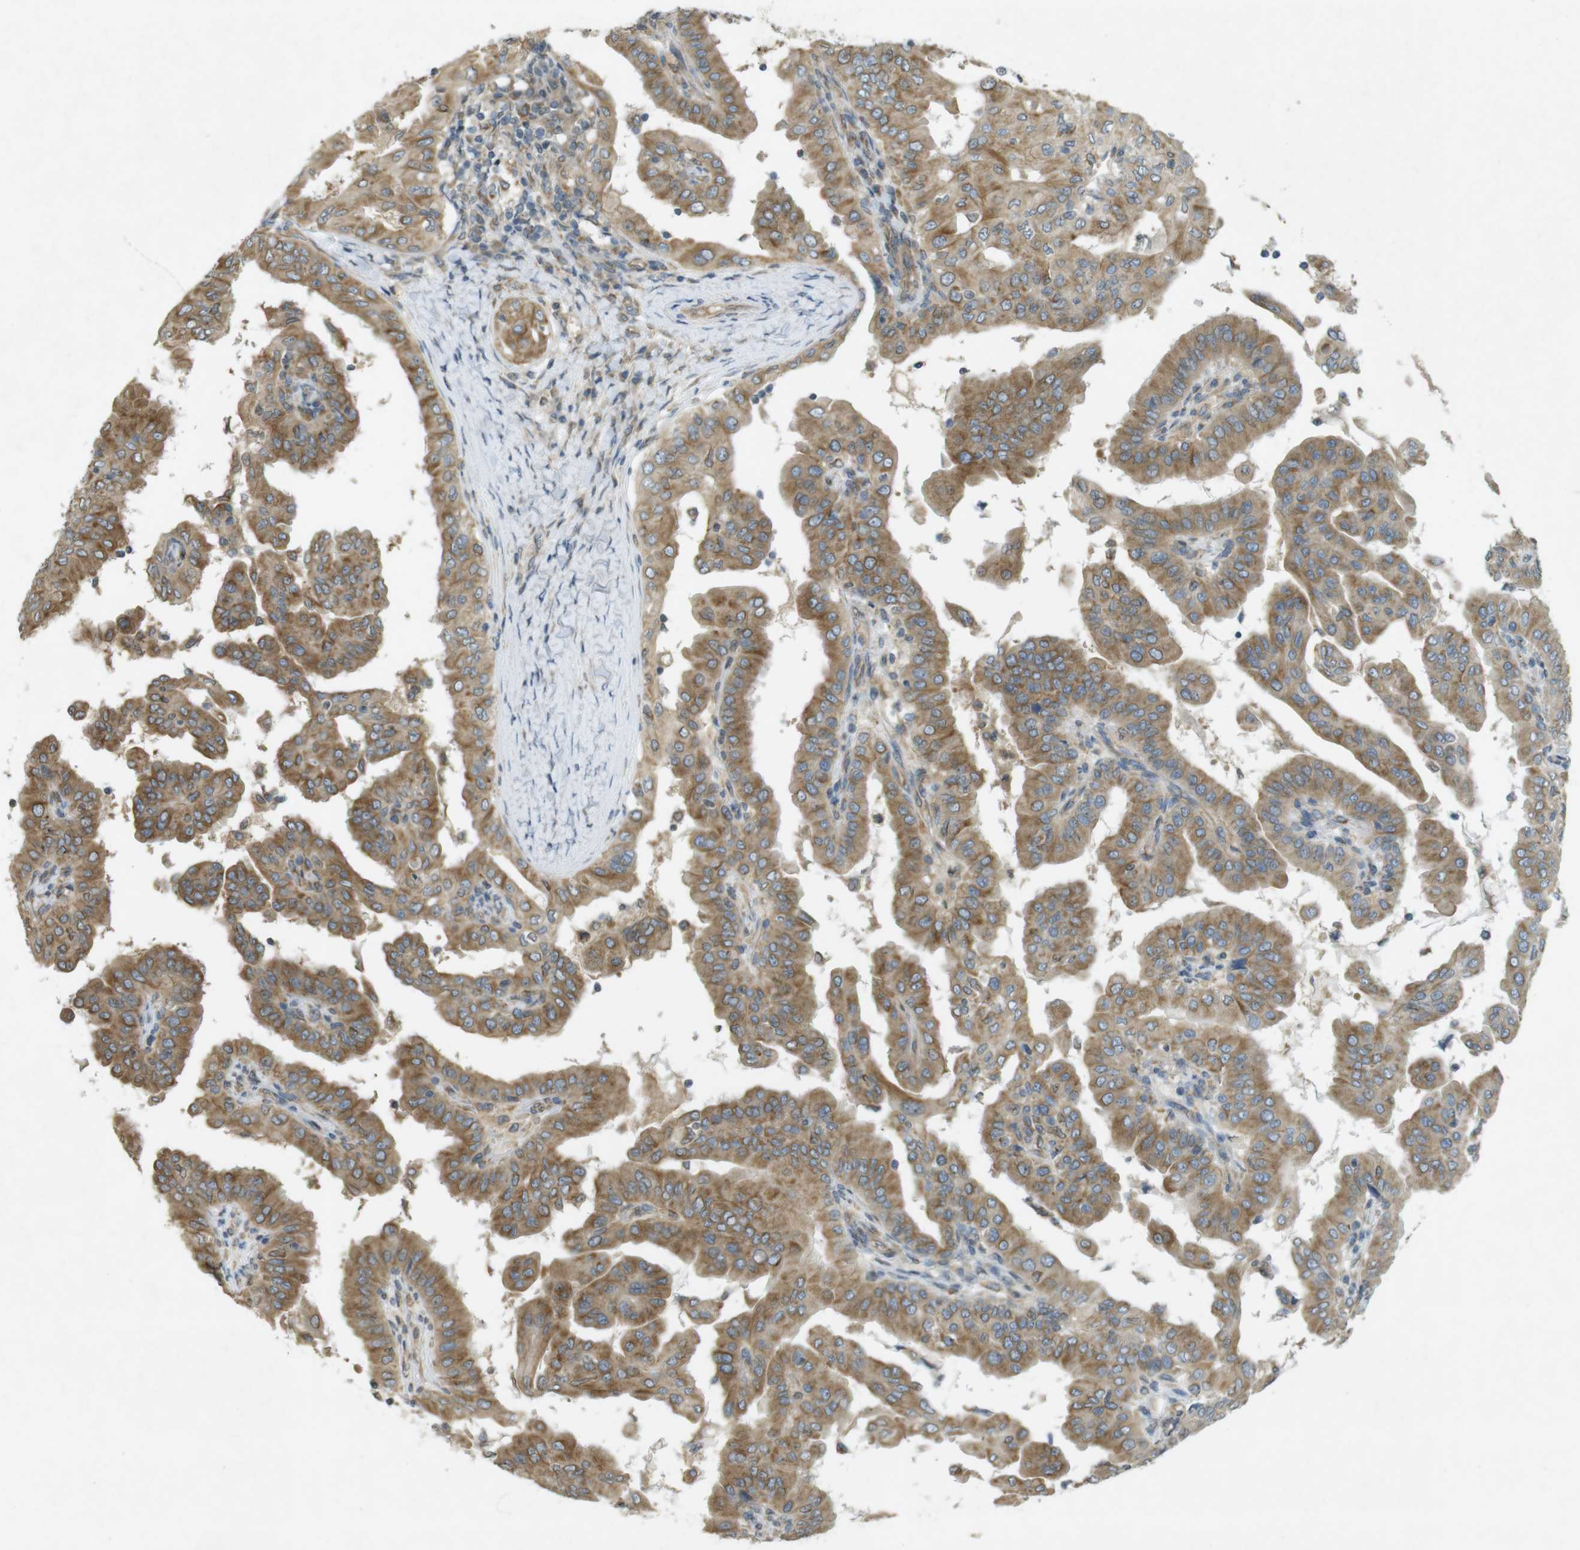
{"staining": {"intensity": "moderate", "quantity": ">75%", "location": "cytoplasmic/membranous"}, "tissue": "thyroid cancer", "cell_type": "Tumor cells", "image_type": "cancer", "snomed": [{"axis": "morphology", "description": "Papillary adenocarcinoma, NOS"}, {"axis": "topography", "description": "Thyroid gland"}], "caption": "A brown stain highlights moderate cytoplasmic/membranous staining of a protein in human thyroid cancer (papillary adenocarcinoma) tumor cells.", "gene": "KIF5B", "patient": {"sex": "male", "age": 33}}